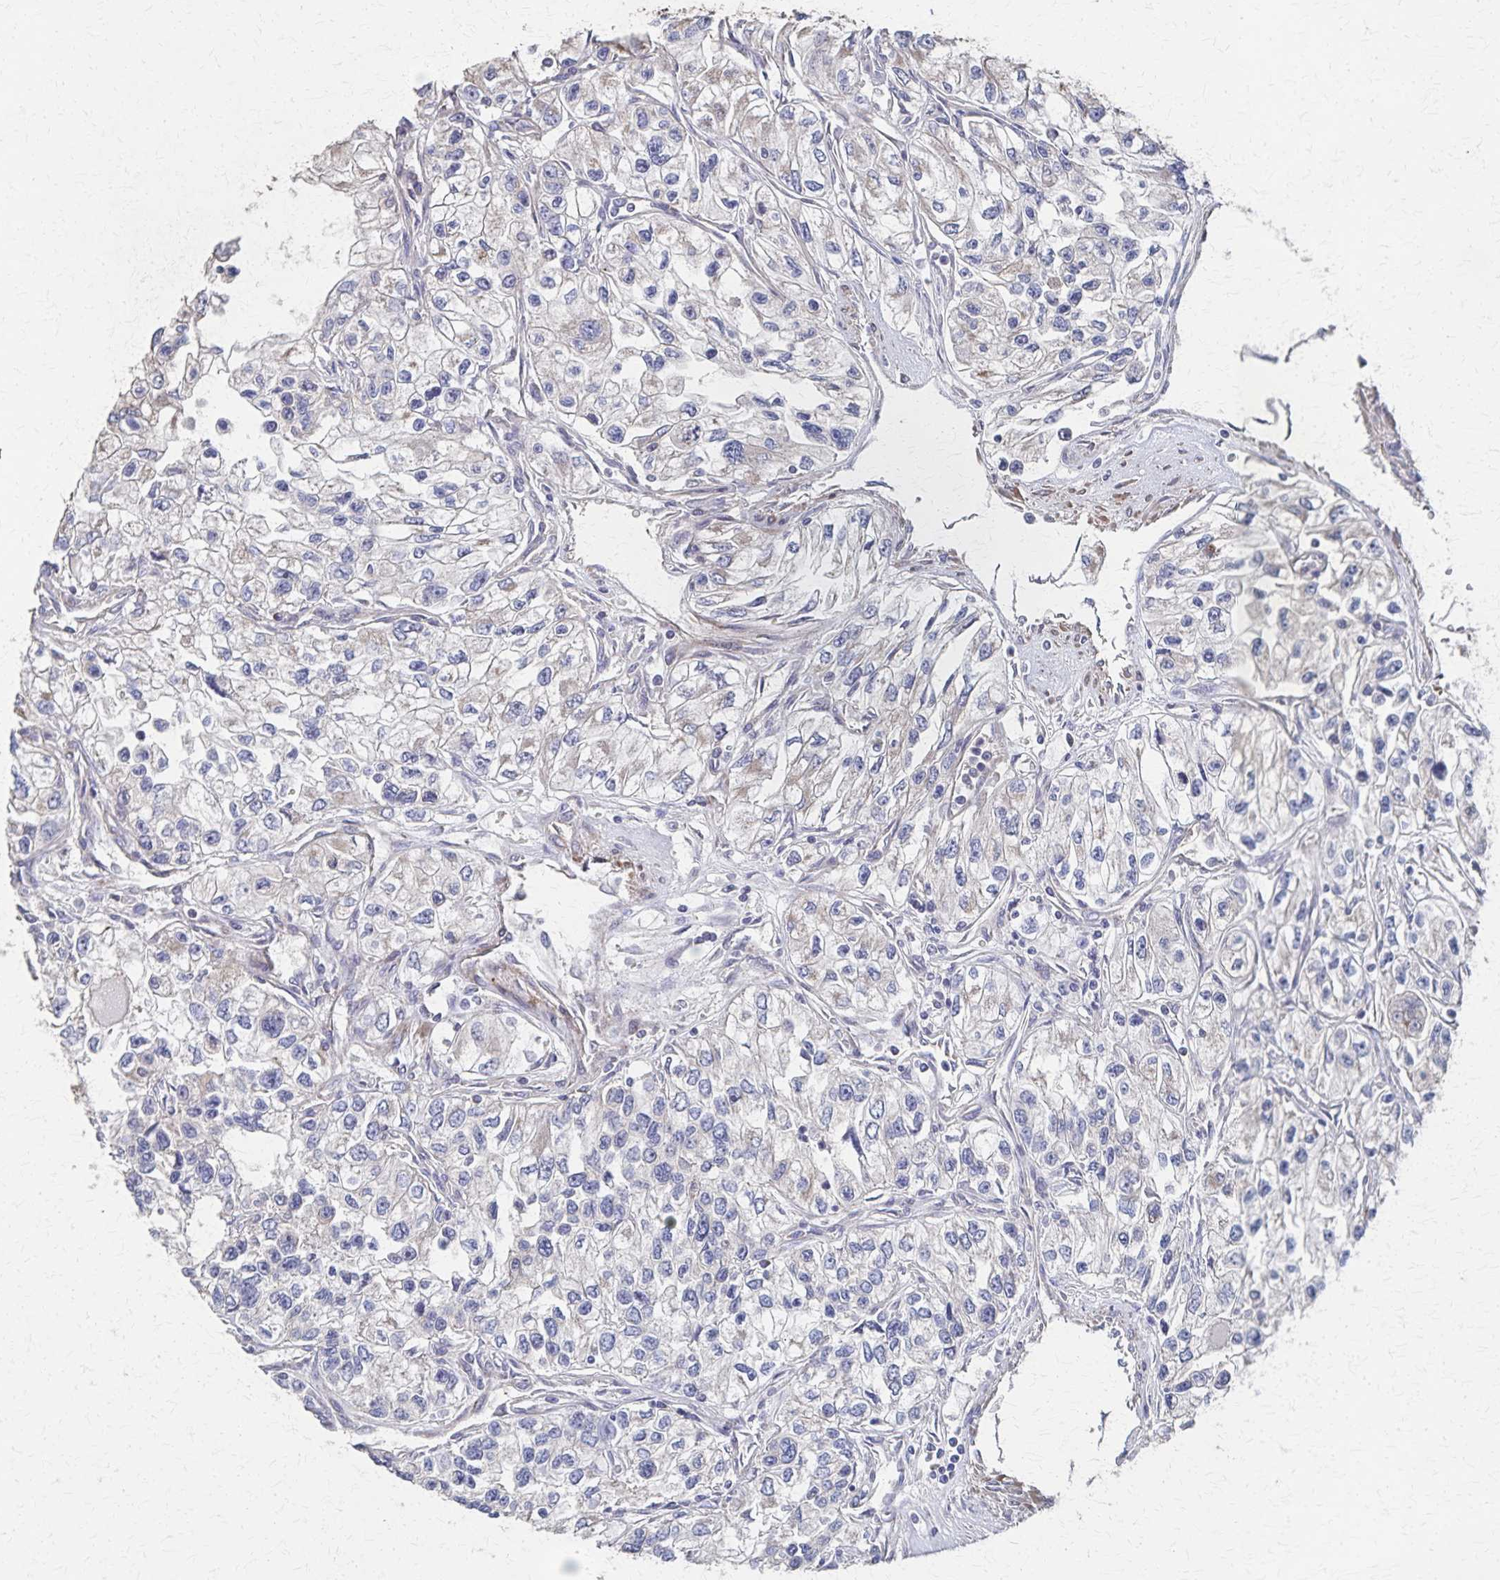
{"staining": {"intensity": "negative", "quantity": "none", "location": "none"}, "tissue": "renal cancer", "cell_type": "Tumor cells", "image_type": "cancer", "snomed": [{"axis": "morphology", "description": "Adenocarcinoma, NOS"}, {"axis": "topography", "description": "Kidney"}], "caption": "This image is of renal cancer (adenocarcinoma) stained with immunohistochemistry to label a protein in brown with the nuclei are counter-stained blue. There is no staining in tumor cells. The staining is performed using DAB (3,3'-diaminobenzidine) brown chromogen with nuclei counter-stained in using hematoxylin.", "gene": "PGAP2", "patient": {"sex": "female", "age": 59}}